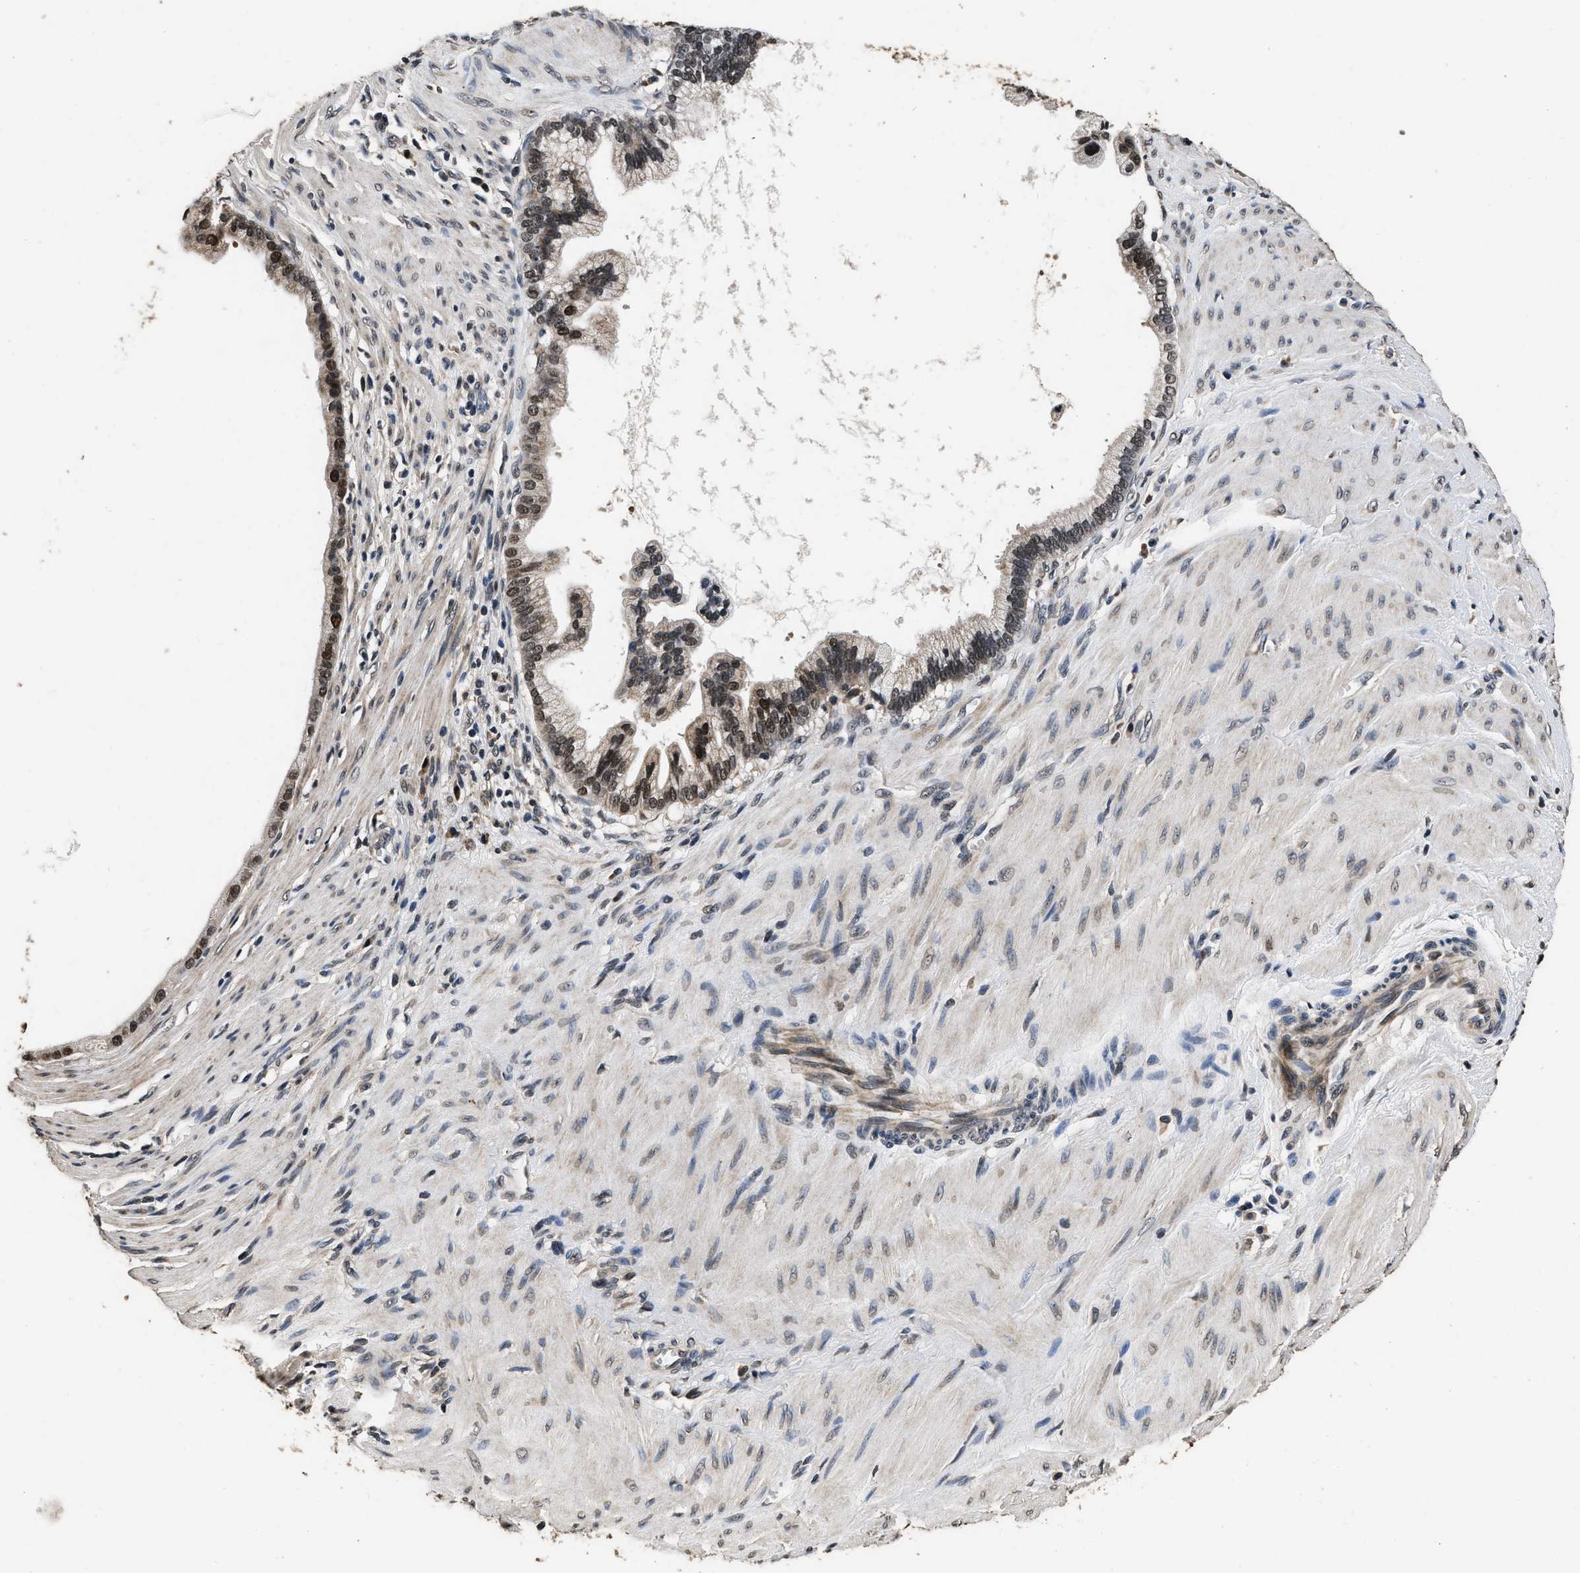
{"staining": {"intensity": "moderate", "quantity": ">75%", "location": "nuclear"}, "tissue": "pancreatic cancer", "cell_type": "Tumor cells", "image_type": "cancer", "snomed": [{"axis": "morphology", "description": "Adenocarcinoma, NOS"}, {"axis": "topography", "description": "Pancreas"}], "caption": "Pancreatic cancer (adenocarcinoma) stained with IHC displays moderate nuclear expression in approximately >75% of tumor cells.", "gene": "CSTF1", "patient": {"sex": "male", "age": 69}}